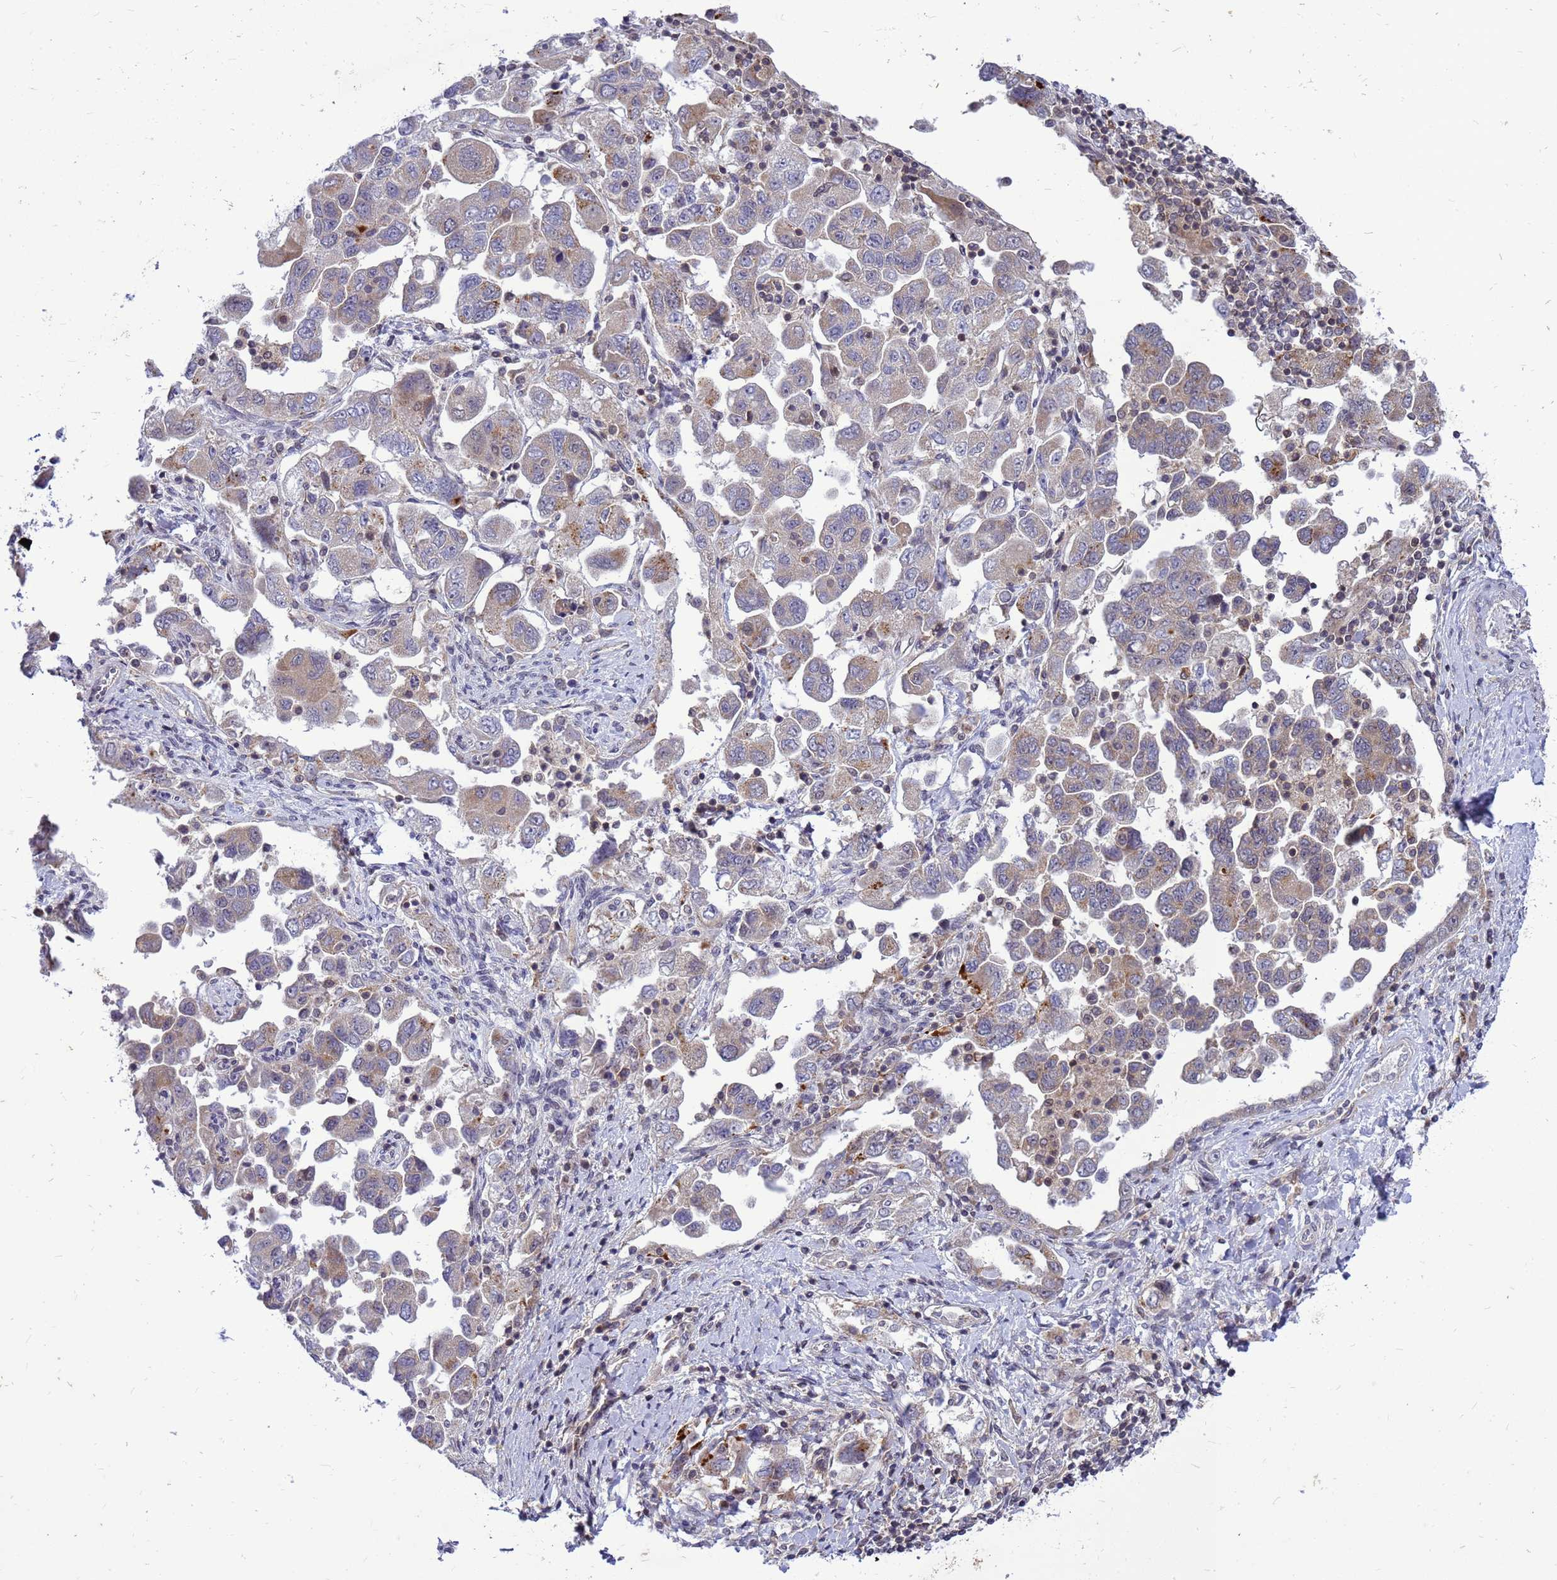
{"staining": {"intensity": "weak", "quantity": "25%-75%", "location": "cytoplasmic/membranous"}, "tissue": "ovarian cancer", "cell_type": "Tumor cells", "image_type": "cancer", "snomed": [{"axis": "morphology", "description": "Carcinoma, NOS"}, {"axis": "morphology", "description": "Cystadenocarcinoma, serous, NOS"}, {"axis": "topography", "description": "Ovary"}], "caption": "An immunohistochemistry histopathology image of tumor tissue is shown. Protein staining in brown shows weak cytoplasmic/membranous positivity in ovarian cancer (carcinoma) within tumor cells.", "gene": "C12orf43", "patient": {"sex": "female", "age": 69}}